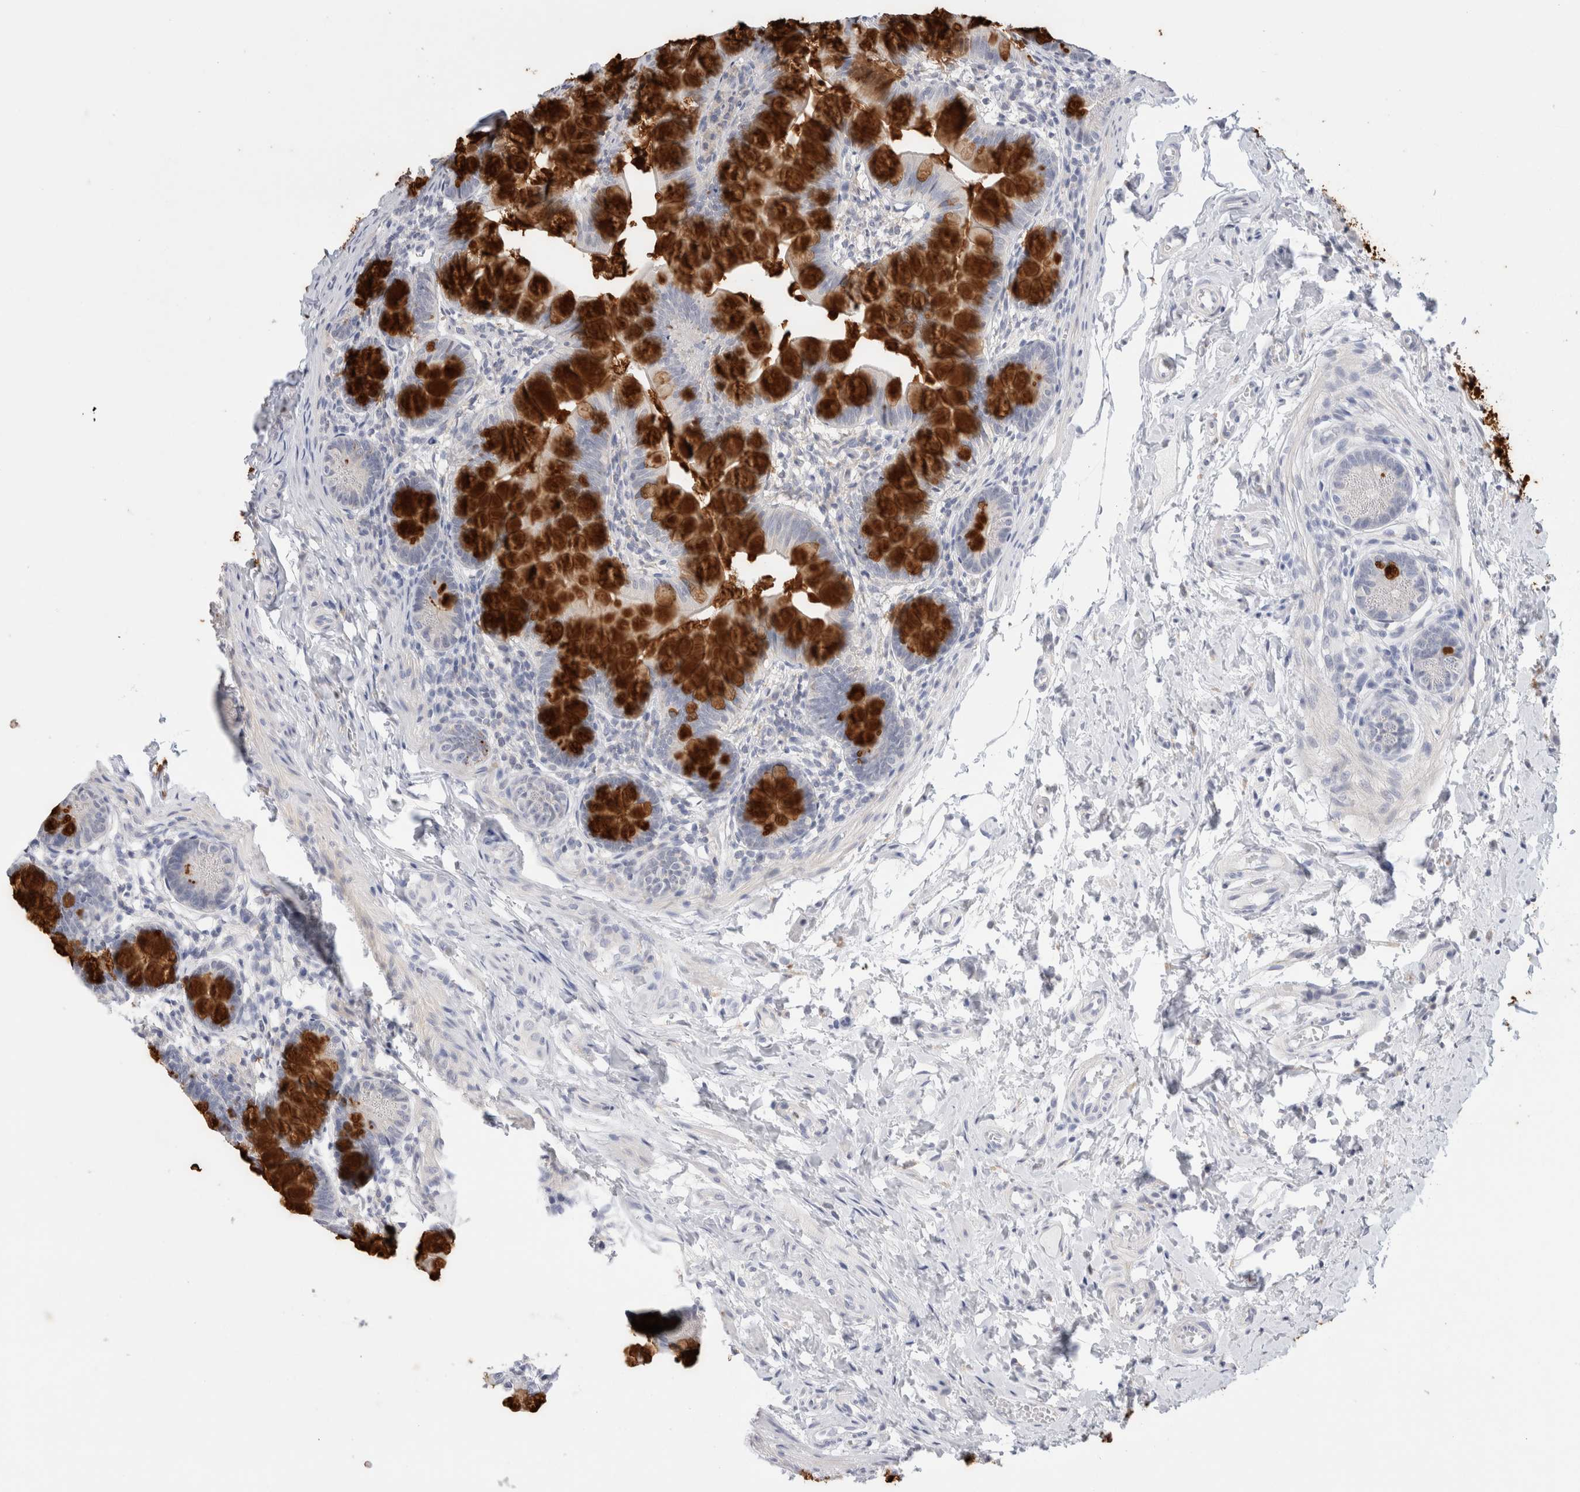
{"staining": {"intensity": "strong", "quantity": "25%-75%", "location": "cytoplasmic/membranous"}, "tissue": "small intestine", "cell_type": "Glandular cells", "image_type": "normal", "snomed": [{"axis": "morphology", "description": "Normal tissue, NOS"}, {"axis": "topography", "description": "Small intestine"}], "caption": "Normal small intestine demonstrates strong cytoplasmic/membranous positivity in approximately 25%-75% of glandular cells, visualized by immunohistochemistry. Nuclei are stained in blue.", "gene": "ADAM30", "patient": {"sex": "male", "age": 7}}